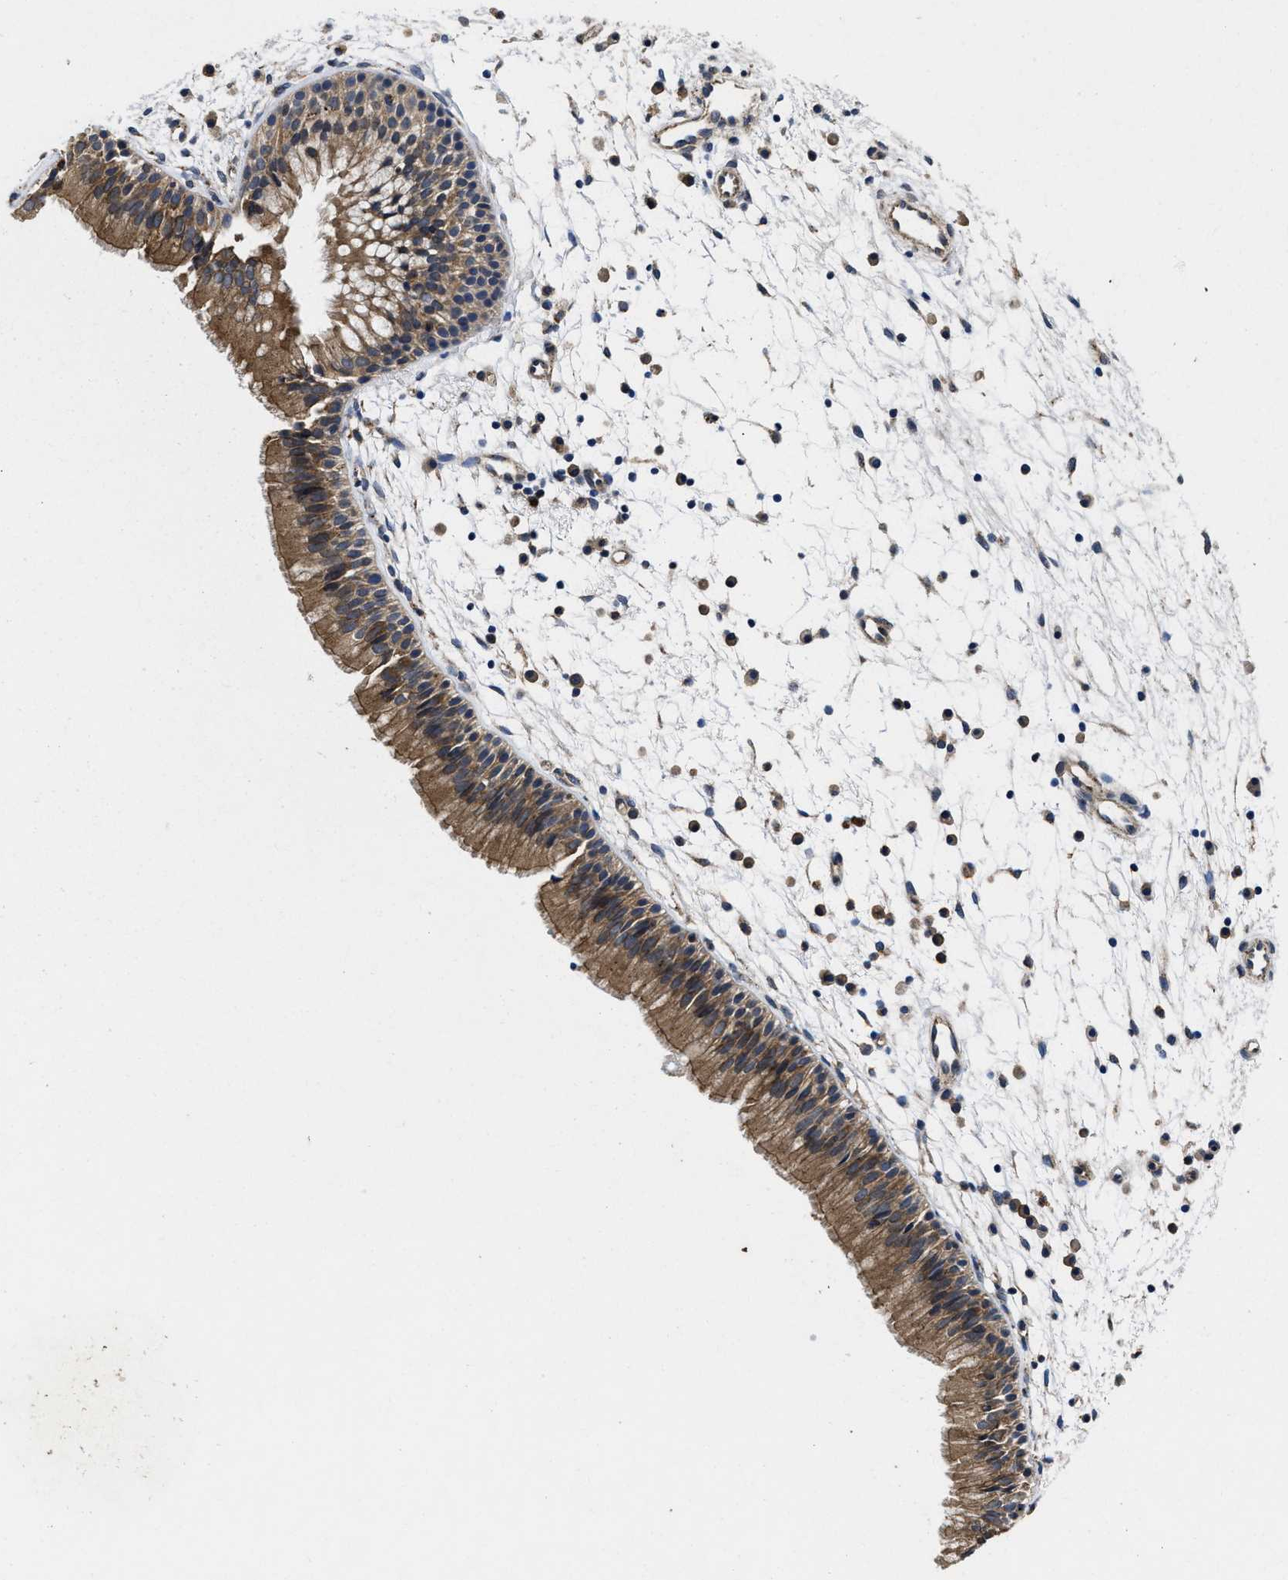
{"staining": {"intensity": "moderate", "quantity": ">75%", "location": "cytoplasmic/membranous"}, "tissue": "nasopharynx", "cell_type": "Respiratory epithelial cells", "image_type": "normal", "snomed": [{"axis": "morphology", "description": "Normal tissue, NOS"}, {"axis": "topography", "description": "Nasopharynx"}], "caption": "Human nasopharynx stained with a brown dye exhibits moderate cytoplasmic/membranous positive staining in about >75% of respiratory epithelial cells.", "gene": "PKD2", "patient": {"sex": "male", "age": 21}}